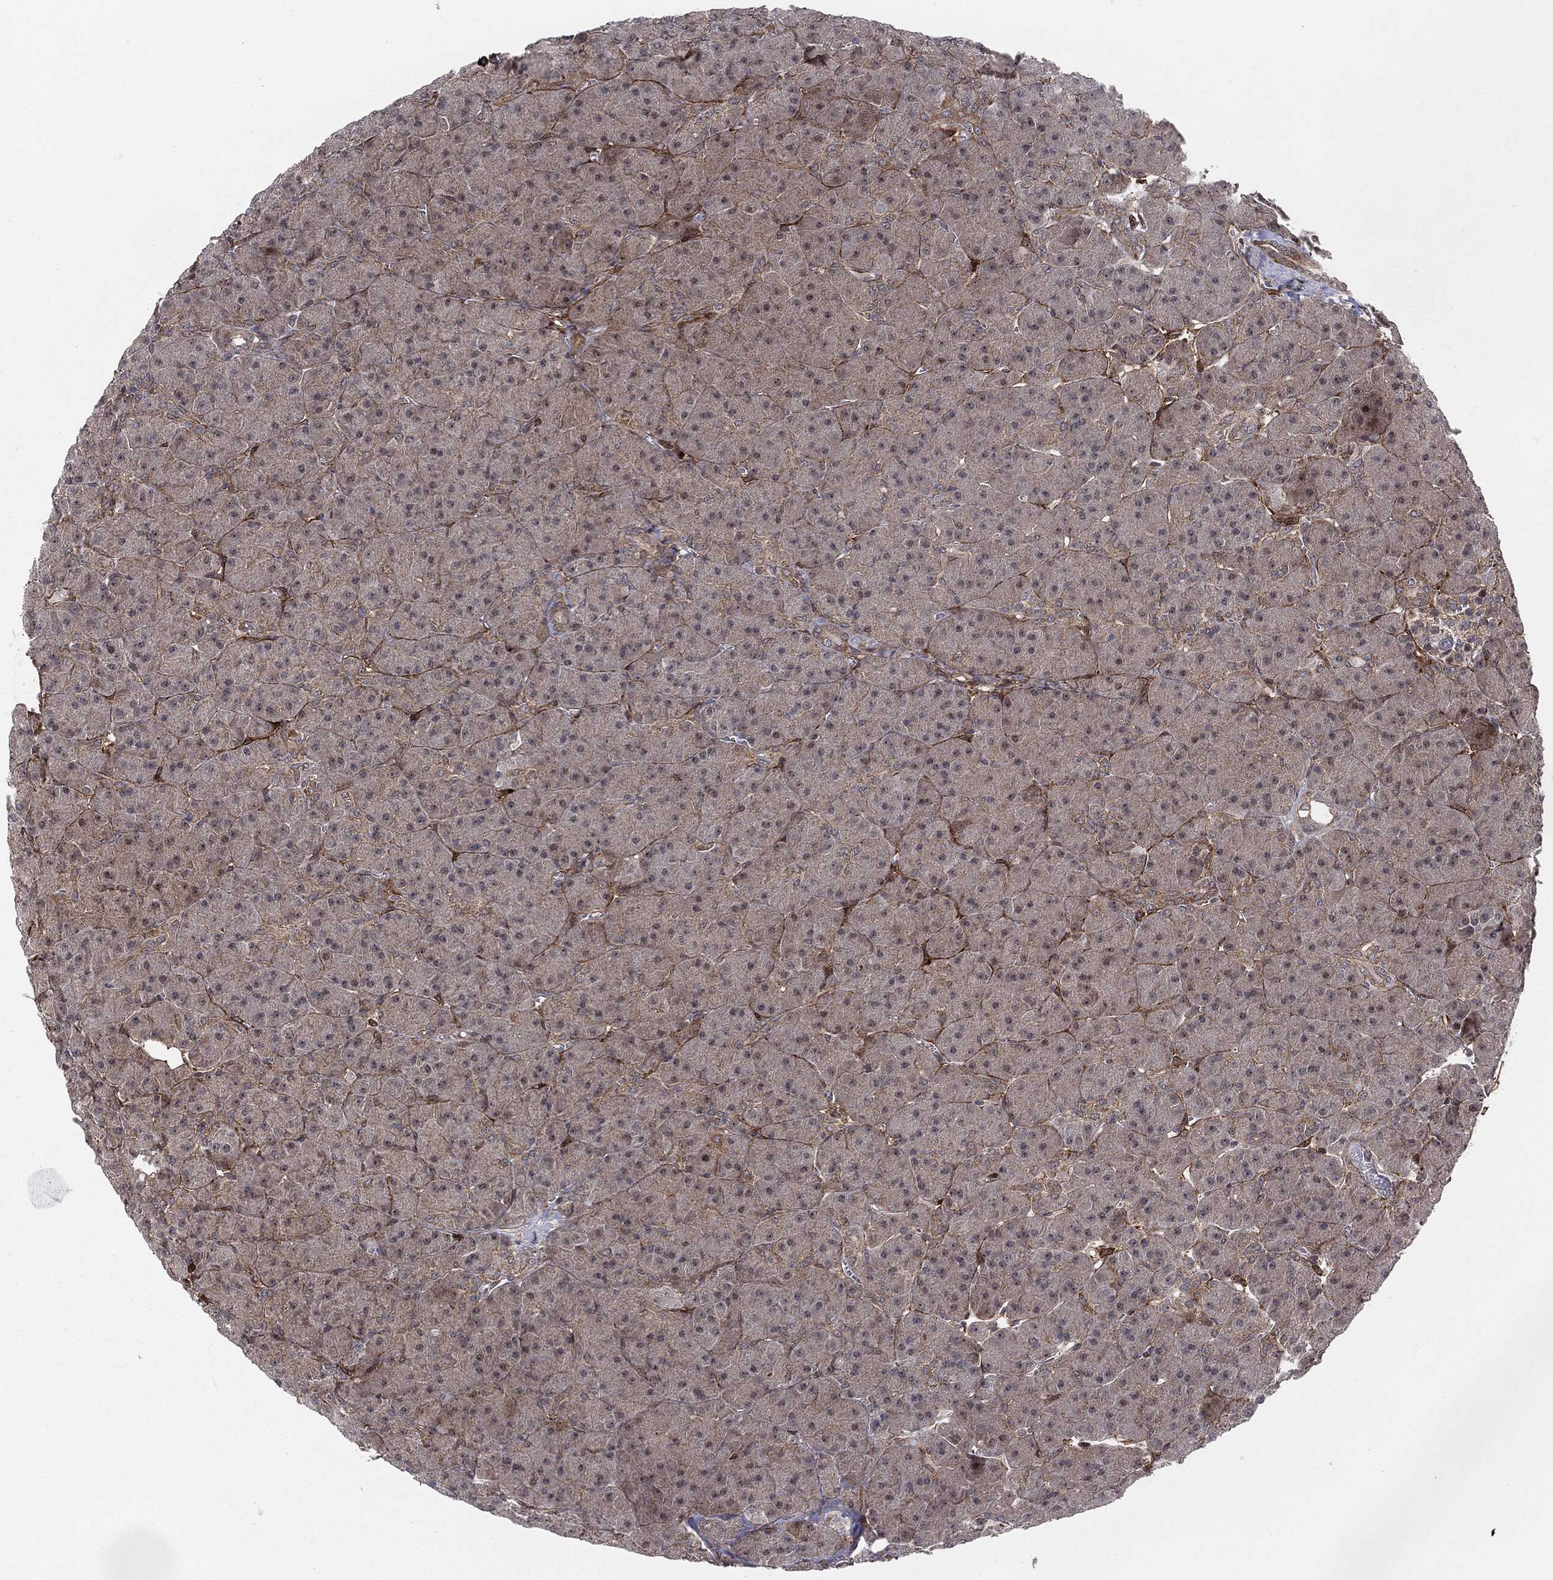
{"staining": {"intensity": "moderate", "quantity": ">75%", "location": "cytoplasmic/membranous"}, "tissue": "pancreas", "cell_type": "Exocrine glandular cells", "image_type": "normal", "snomed": [{"axis": "morphology", "description": "Normal tissue, NOS"}, {"axis": "topography", "description": "Pancreas"}], "caption": "Exocrine glandular cells reveal moderate cytoplasmic/membranous positivity in about >75% of cells in benign pancreas. The protein of interest is stained brown, and the nuclei are stained in blue (DAB IHC with brightfield microscopy, high magnification).", "gene": "PTEN", "patient": {"sex": "male", "age": 61}}